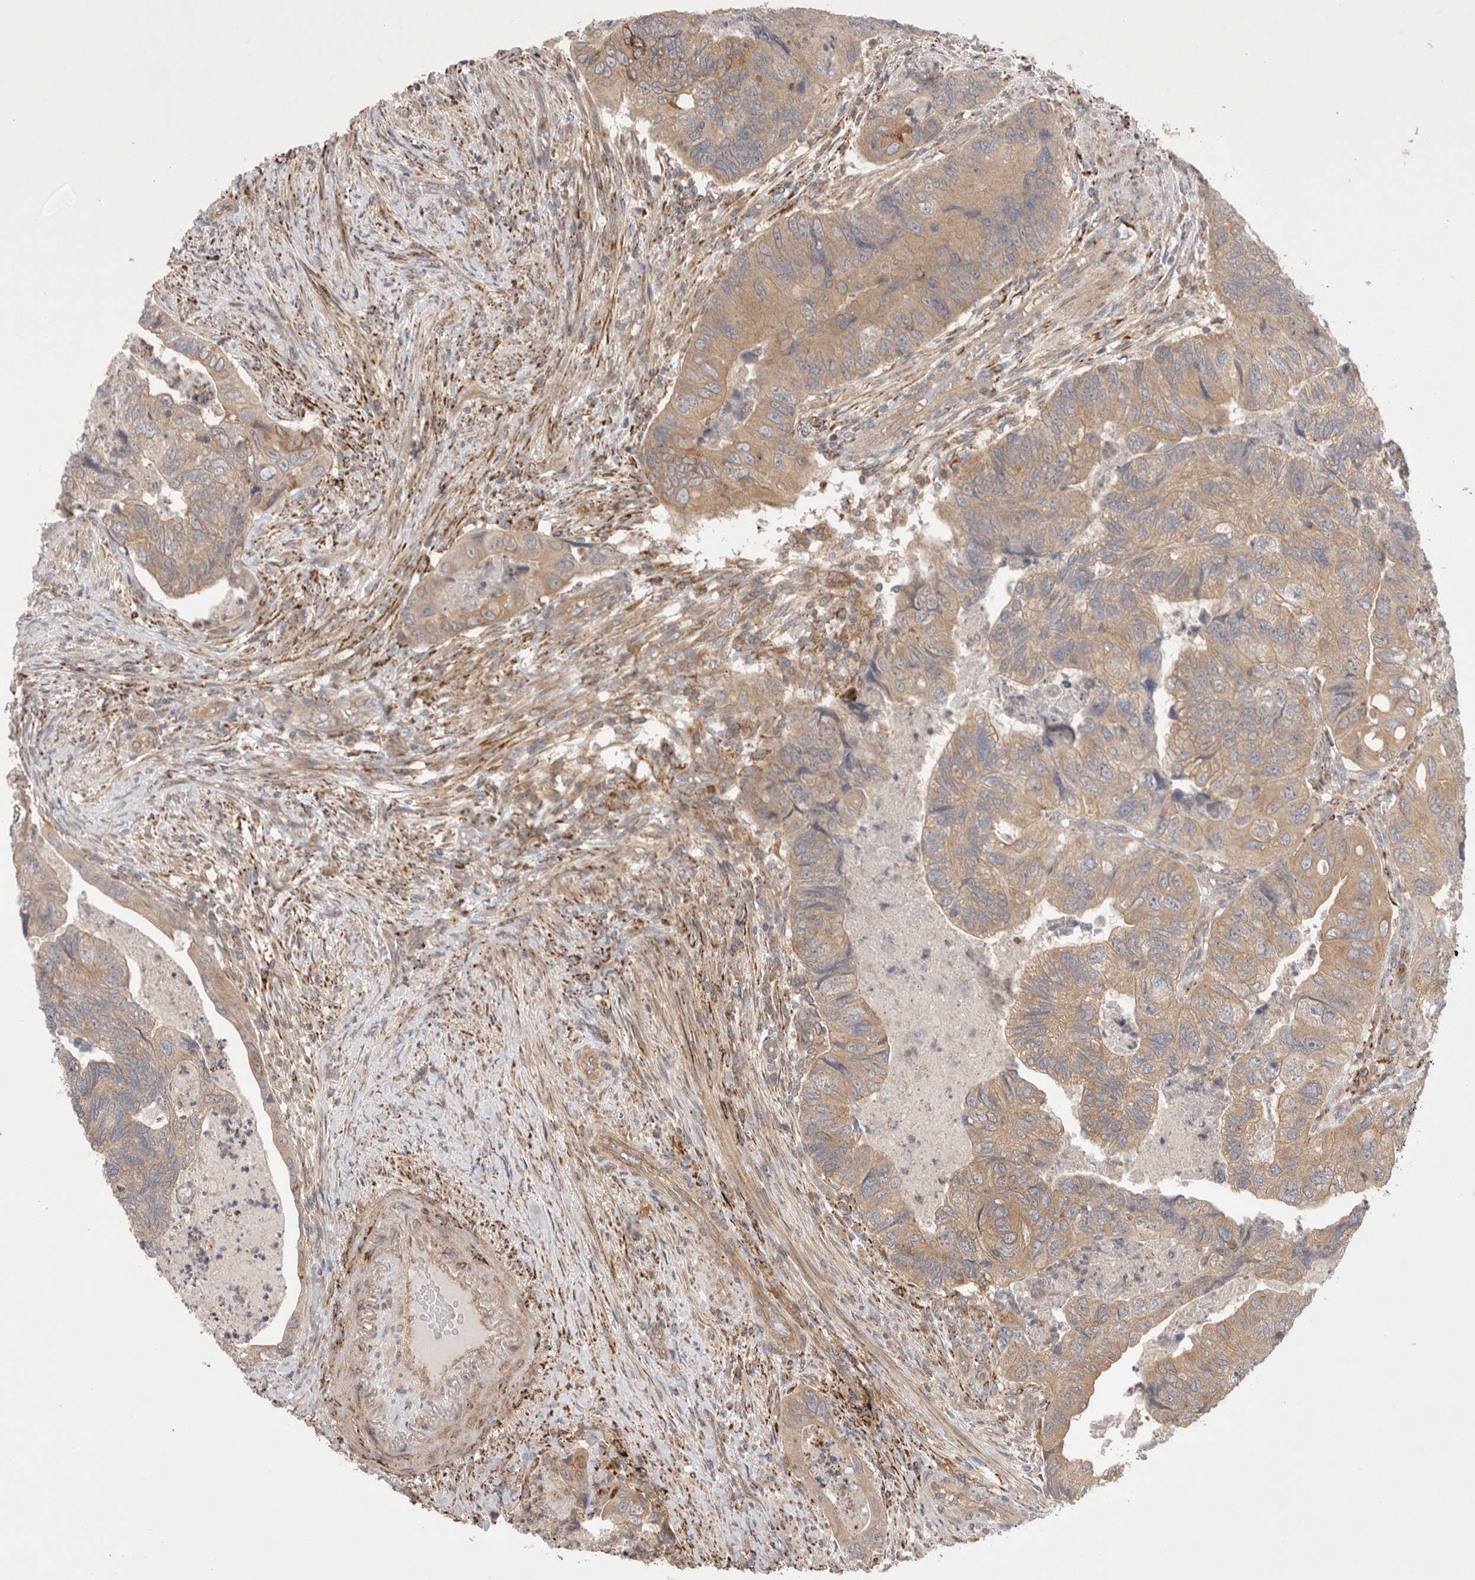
{"staining": {"intensity": "moderate", "quantity": ">75%", "location": "cytoplasmic/membranous"}, "tissue": "colorectal cancer", "cell_type": "Tumor cells", "image_type": "cancer", "snomed": [{"axis": "morphology", "description": "Adenocarcinoma, NOS"}, {"axis": "topography", "description": "Rectum"}], "caption": "Moderate cytoplasmic/membranous protein staining is appreciated in approximately >75% of tumor cells in adenocarcinoma (colorectal). Using DAB (brown) and hematoxylin (blue) stains, captured at high magnification using brightfield microscopy.", "gene": "HROB", "patient": {"sex": "male", "age": 63}}